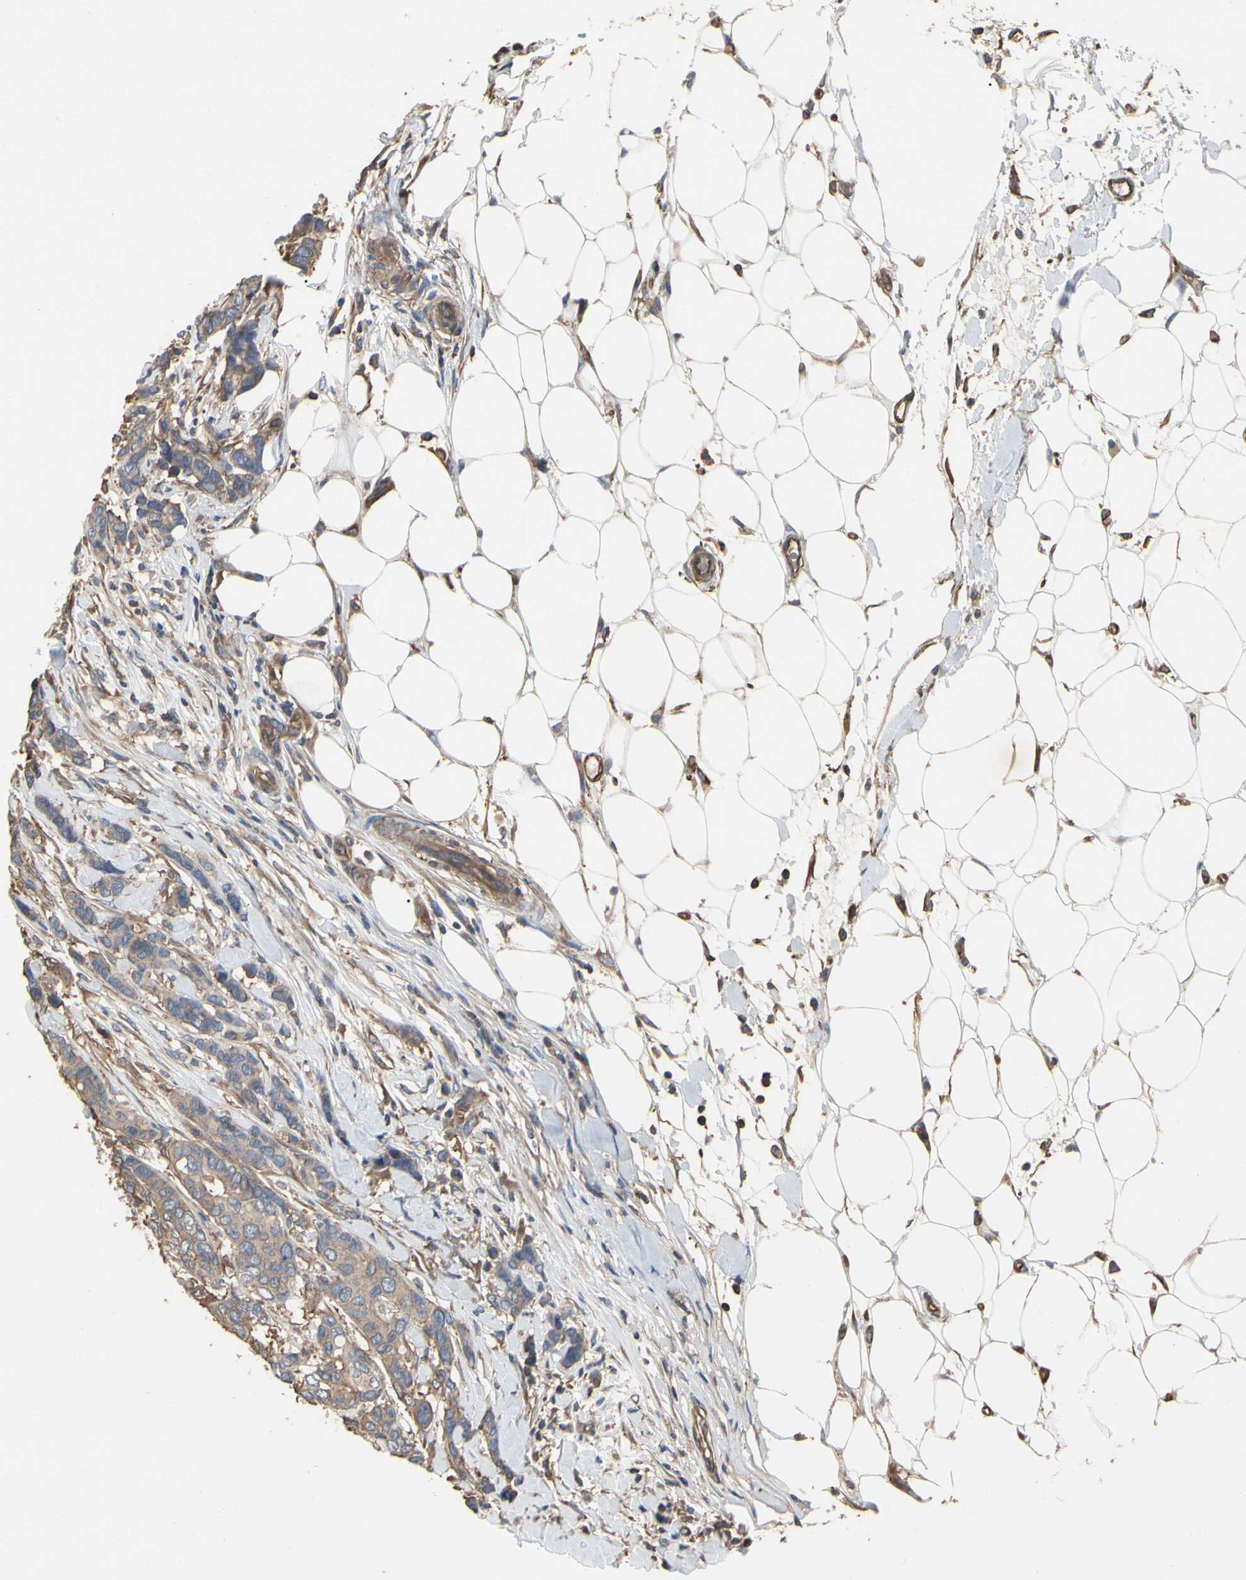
{"staining": {"intensity": "weak", "quantity": "25%-75%", "location": "cytoplasmic/membranous"}, "tissue": "breast cancer", "cell_type": "Tumor cells", "image_type": "cancer", "snomed": [{"axis": "morphology", "description": "Duct carcinoma"}, {"axis": "topography", "description": "Breast"}], "caption": "The micrograph demonstrates a brown stain indicating the presence of a protein in the cytoplasmic/membranous of tumor cells in breast cancer.", "gene": "PDZK1", "patient": {"sex": "female", "age": 87}}